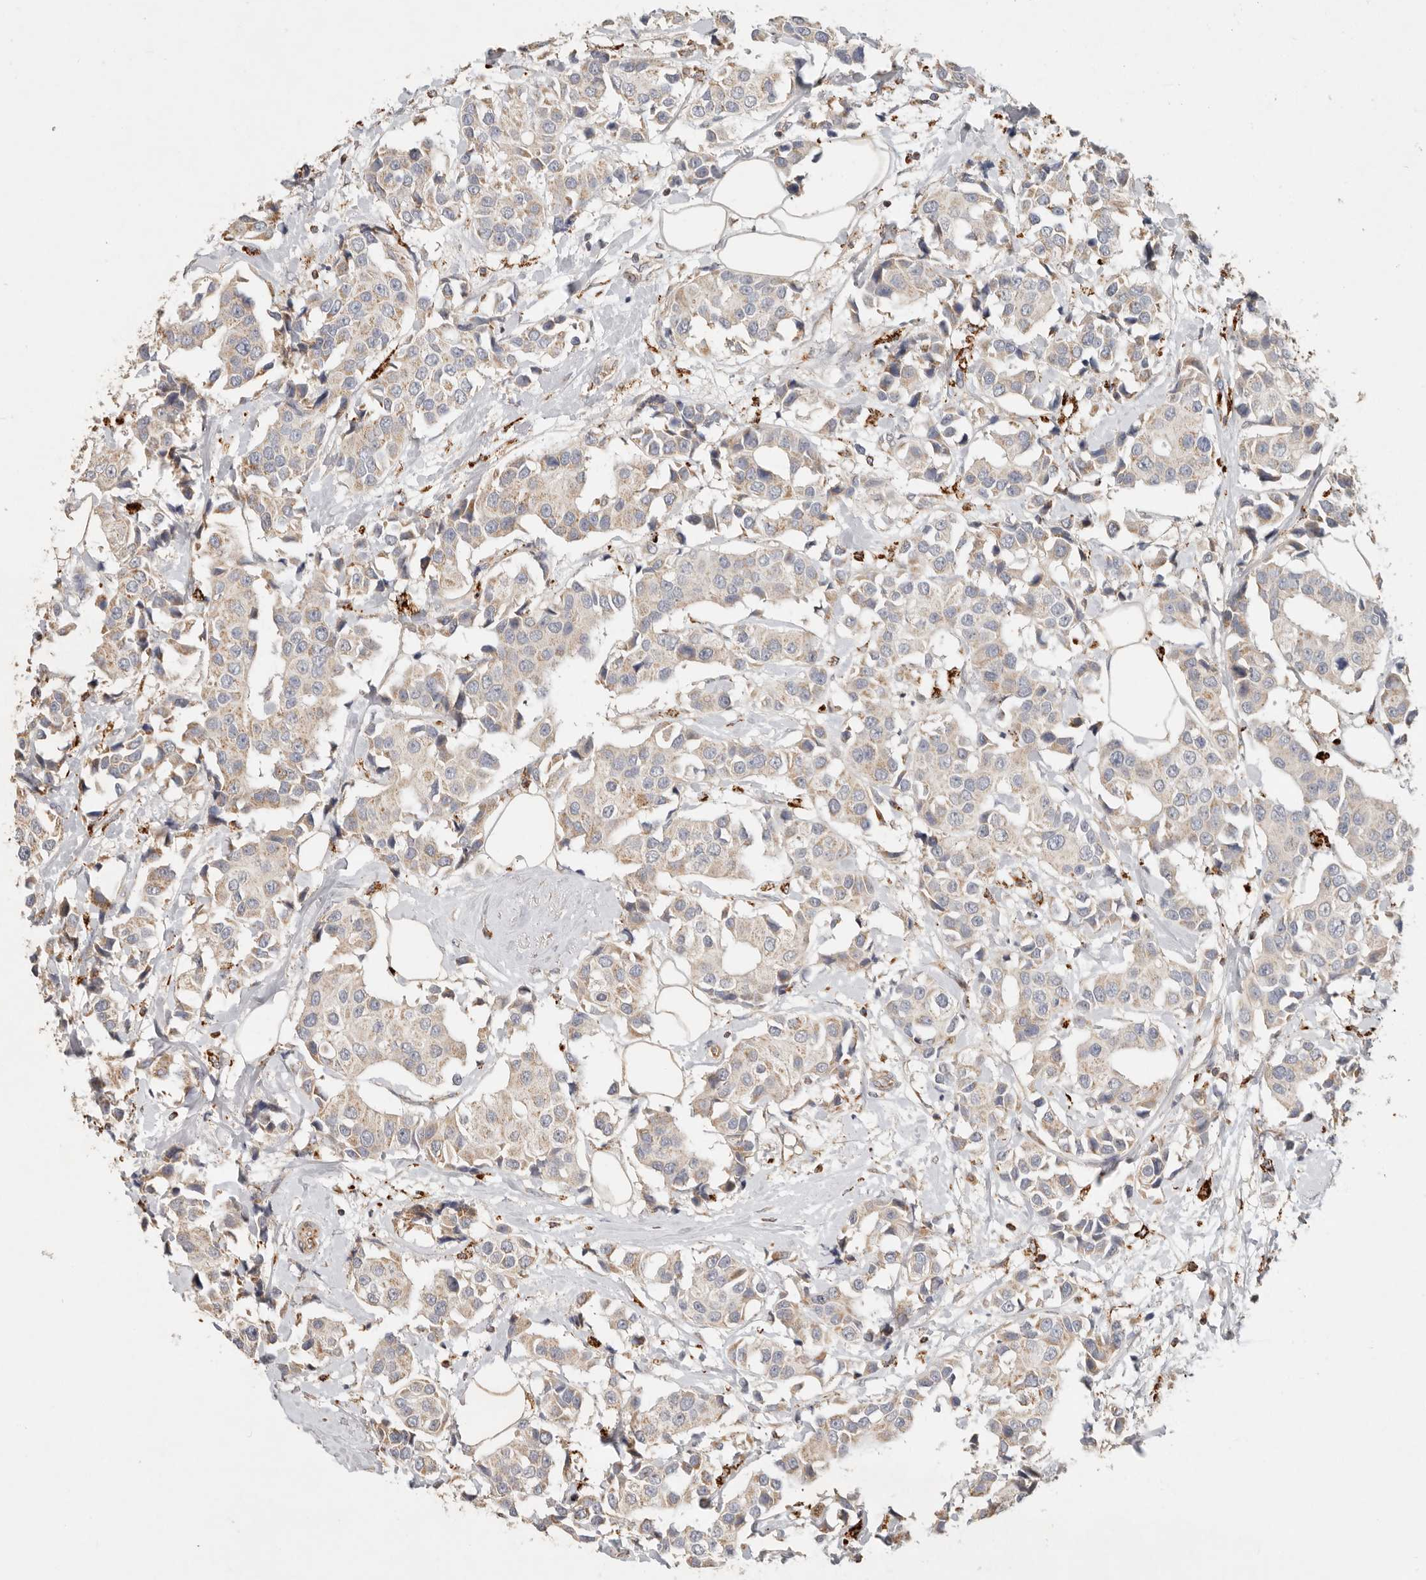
{"staining": {"intensity": "weak", "quantity": ">75%", "location": "cytoplasmic/membranous"}, "tissue": "breast cancer", "cell_type": "Tumor cells", "image_type": "cancer", "snomed": [{"axis": "morphology", "description": "Normal tissue, NOS"}, {"axis": "morphology", "description": "Duct carcinoma"}, {"axis": "topography", "description": "Breast"}], "caption": "Breast cancer (invasive ductal carcinoma) stained with a protein marker displays weak staining in tumor cells.", "gene": "ARHGEF10L", "patient": {"sex": "female", "age": 39}}